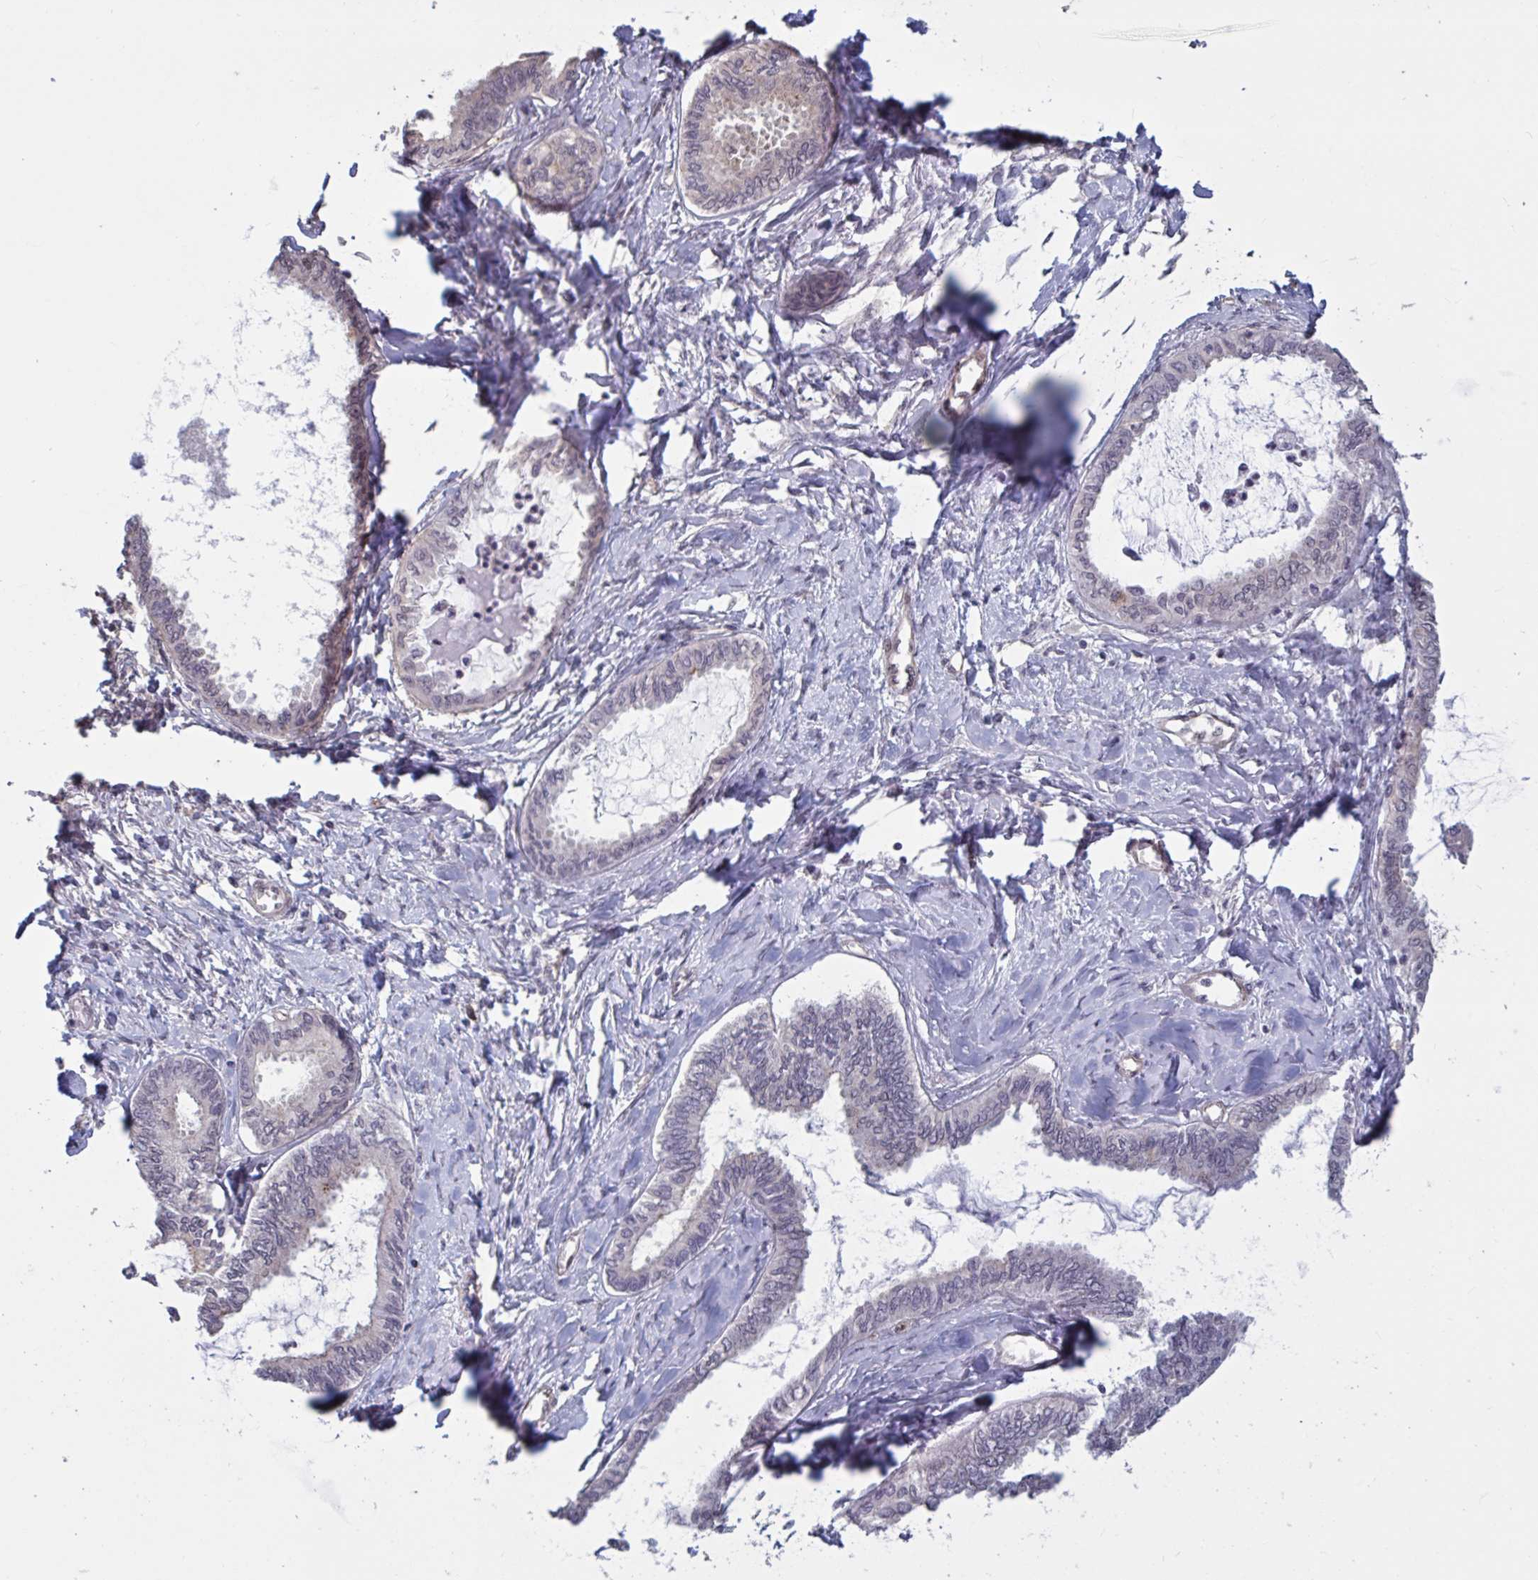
{"staining": {"intensity": "negative", "quantity": "none", "location": "none"}, "tissue": "ovarian cancer", "cell_type": "Tumor cells", "image_type": "cancer", "snomed": [{"axis": "morphology", "description": "Carcinoma, endometroid"}, {"axis": "topography", "description": "Ovary"}], "caption": "Tumor cells are negative for brown protein staining in endometroid carcinoma (ovarian).", "gene": "IPO5", "patient": {"sex": "female", "age": 70}}